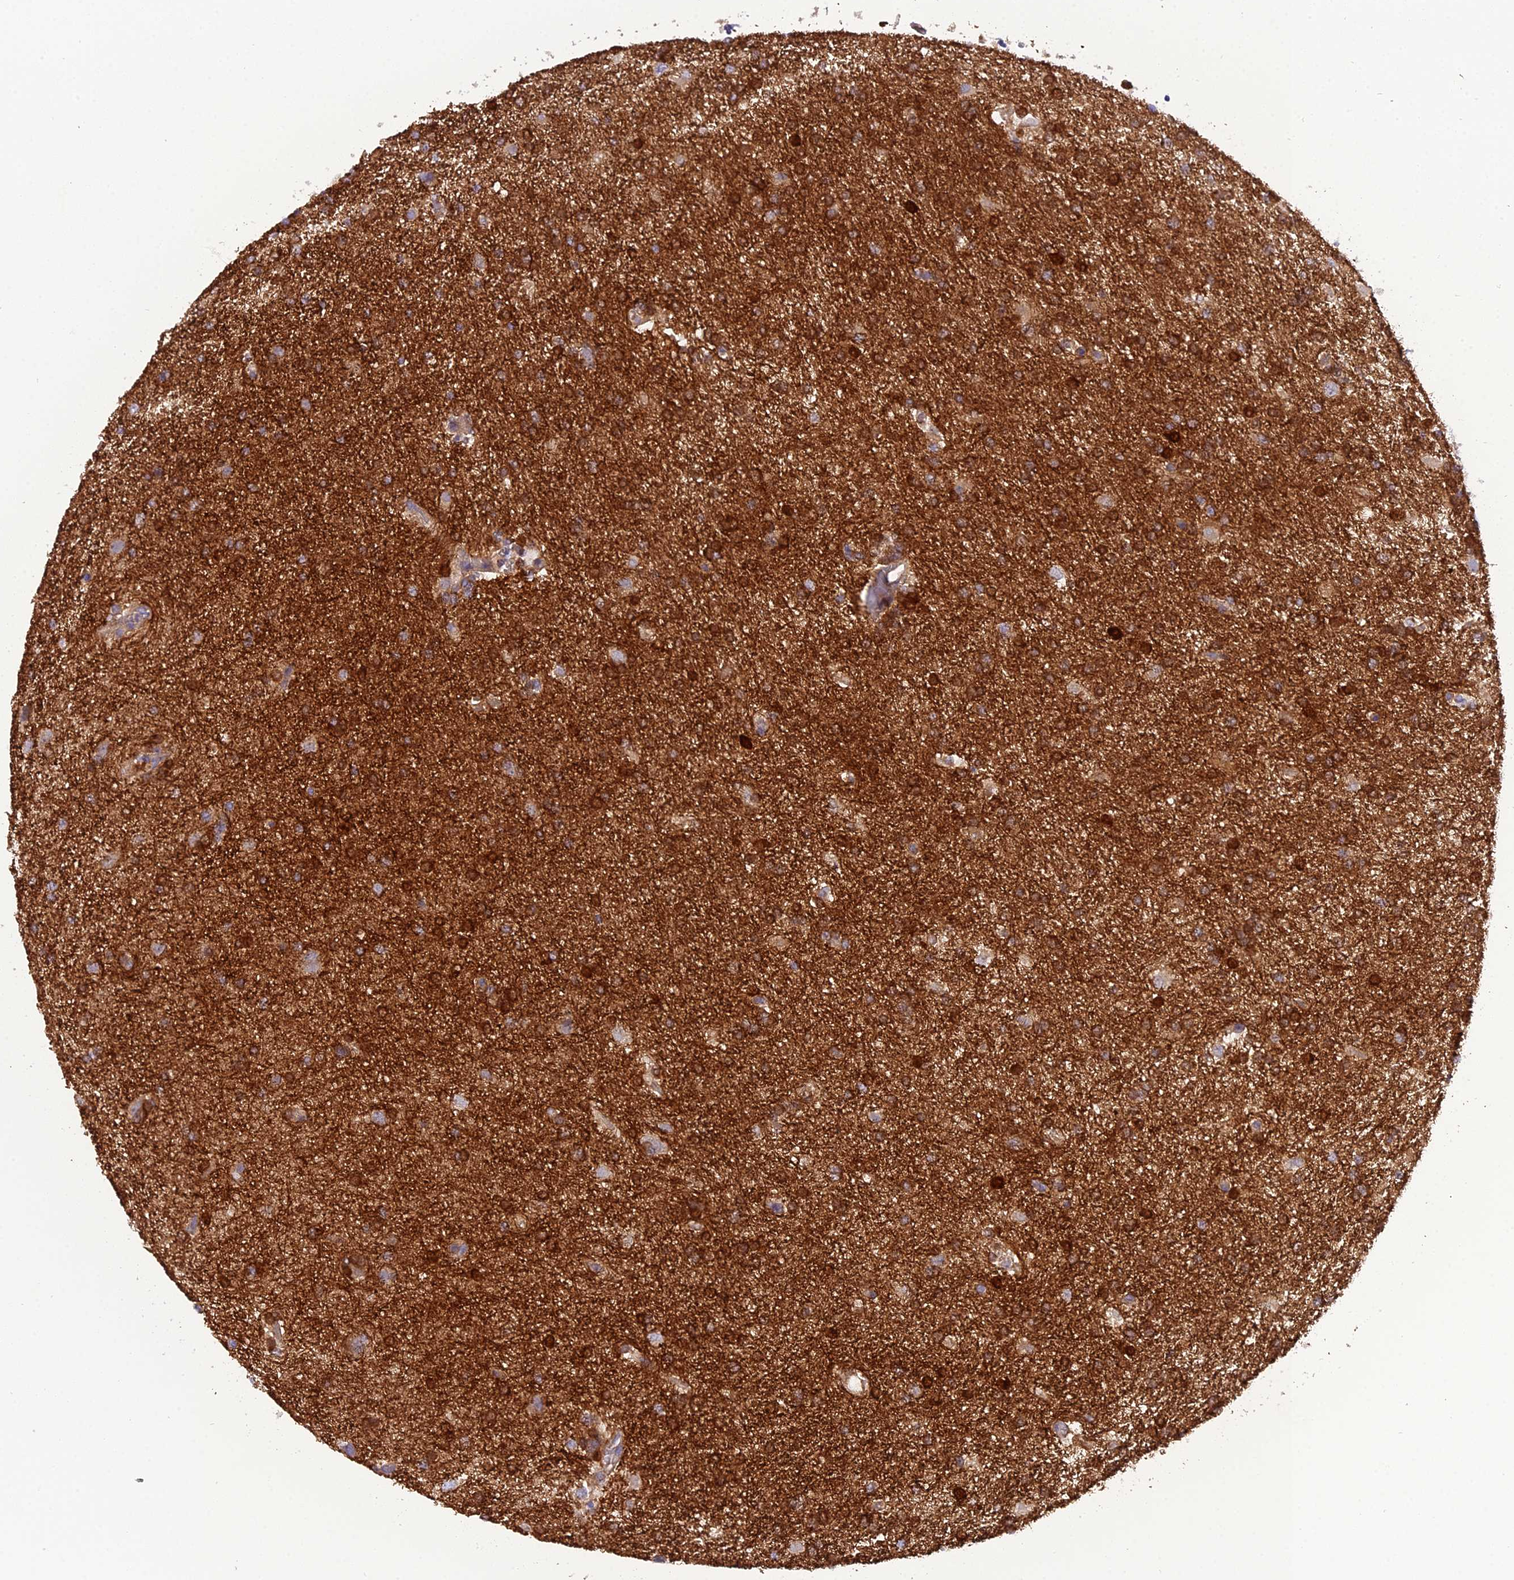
{"staining": {"intensity": "moderate", "quantity": "25%-75%", "location": "cytoplasmic/membranous,nuclear"}, "tissue": "glioma", "cell_type": "Tumor cells", "image_type": "cancer", "snomed": [{"axis": "morphology", "description": "Glioma, malignant, Low grade"}, {"axis": "topography", "description": "Brain"}], "caption": "Tumor cells display medium levels of moderate cytoplasmic/membranous and nuclear staining in approximately 25%-75% of cells in human glioma. Nuclei are stained in blue.", "gene": "GPD1", "patient": {"sex": "male", "age": 66}}